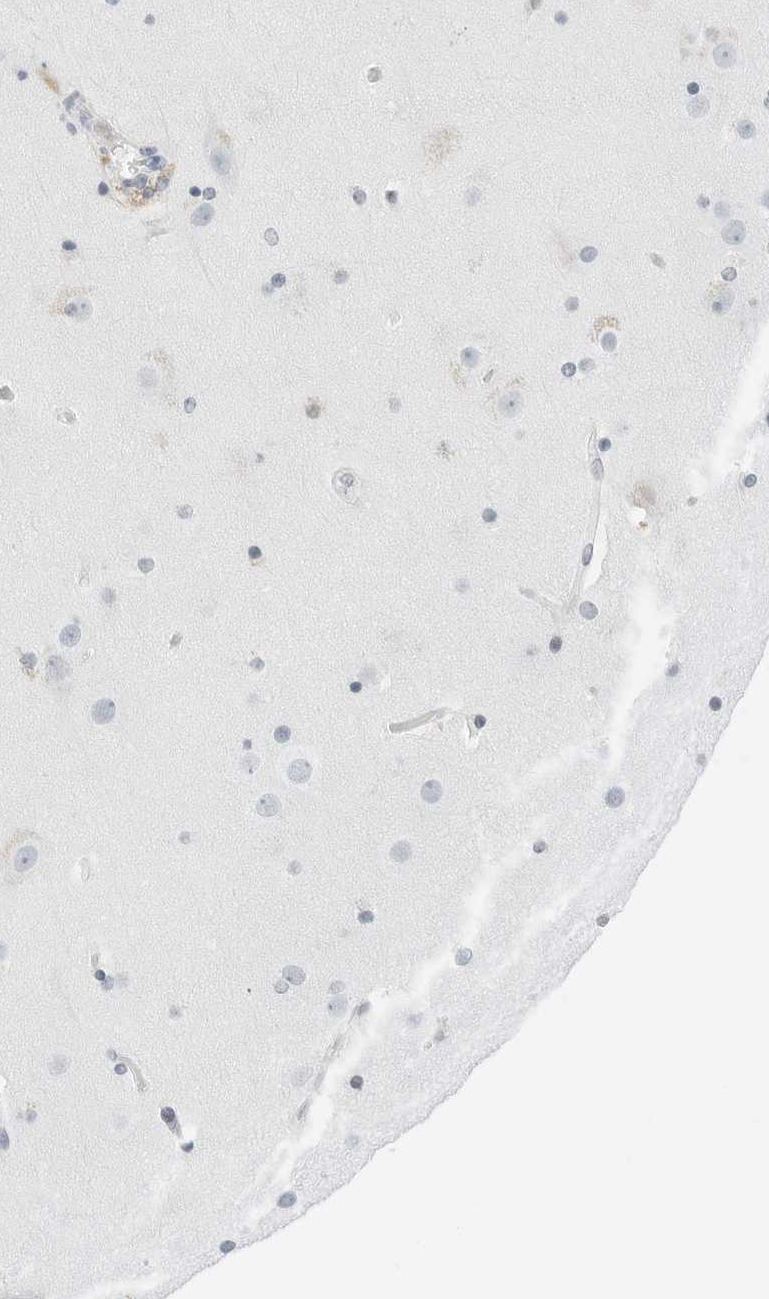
{"staining": {"intensity": "negative", "quantity": "none", "location": "none"}, "tissue": "cerebral cortex", "cell_type": "Endothelial cells", "image_type": "normal", "snomed": [{"axis": "morphology", "description": "Normal tissue, NOS"}, {"axis": "topography", "description": "Cerebral cortex"}], "caption": "The IHC image has no significant staining in endothelial cells of cerebral cortex.", "gene": "P4HA2", "patient": {"sex": "male", "age": 57}}